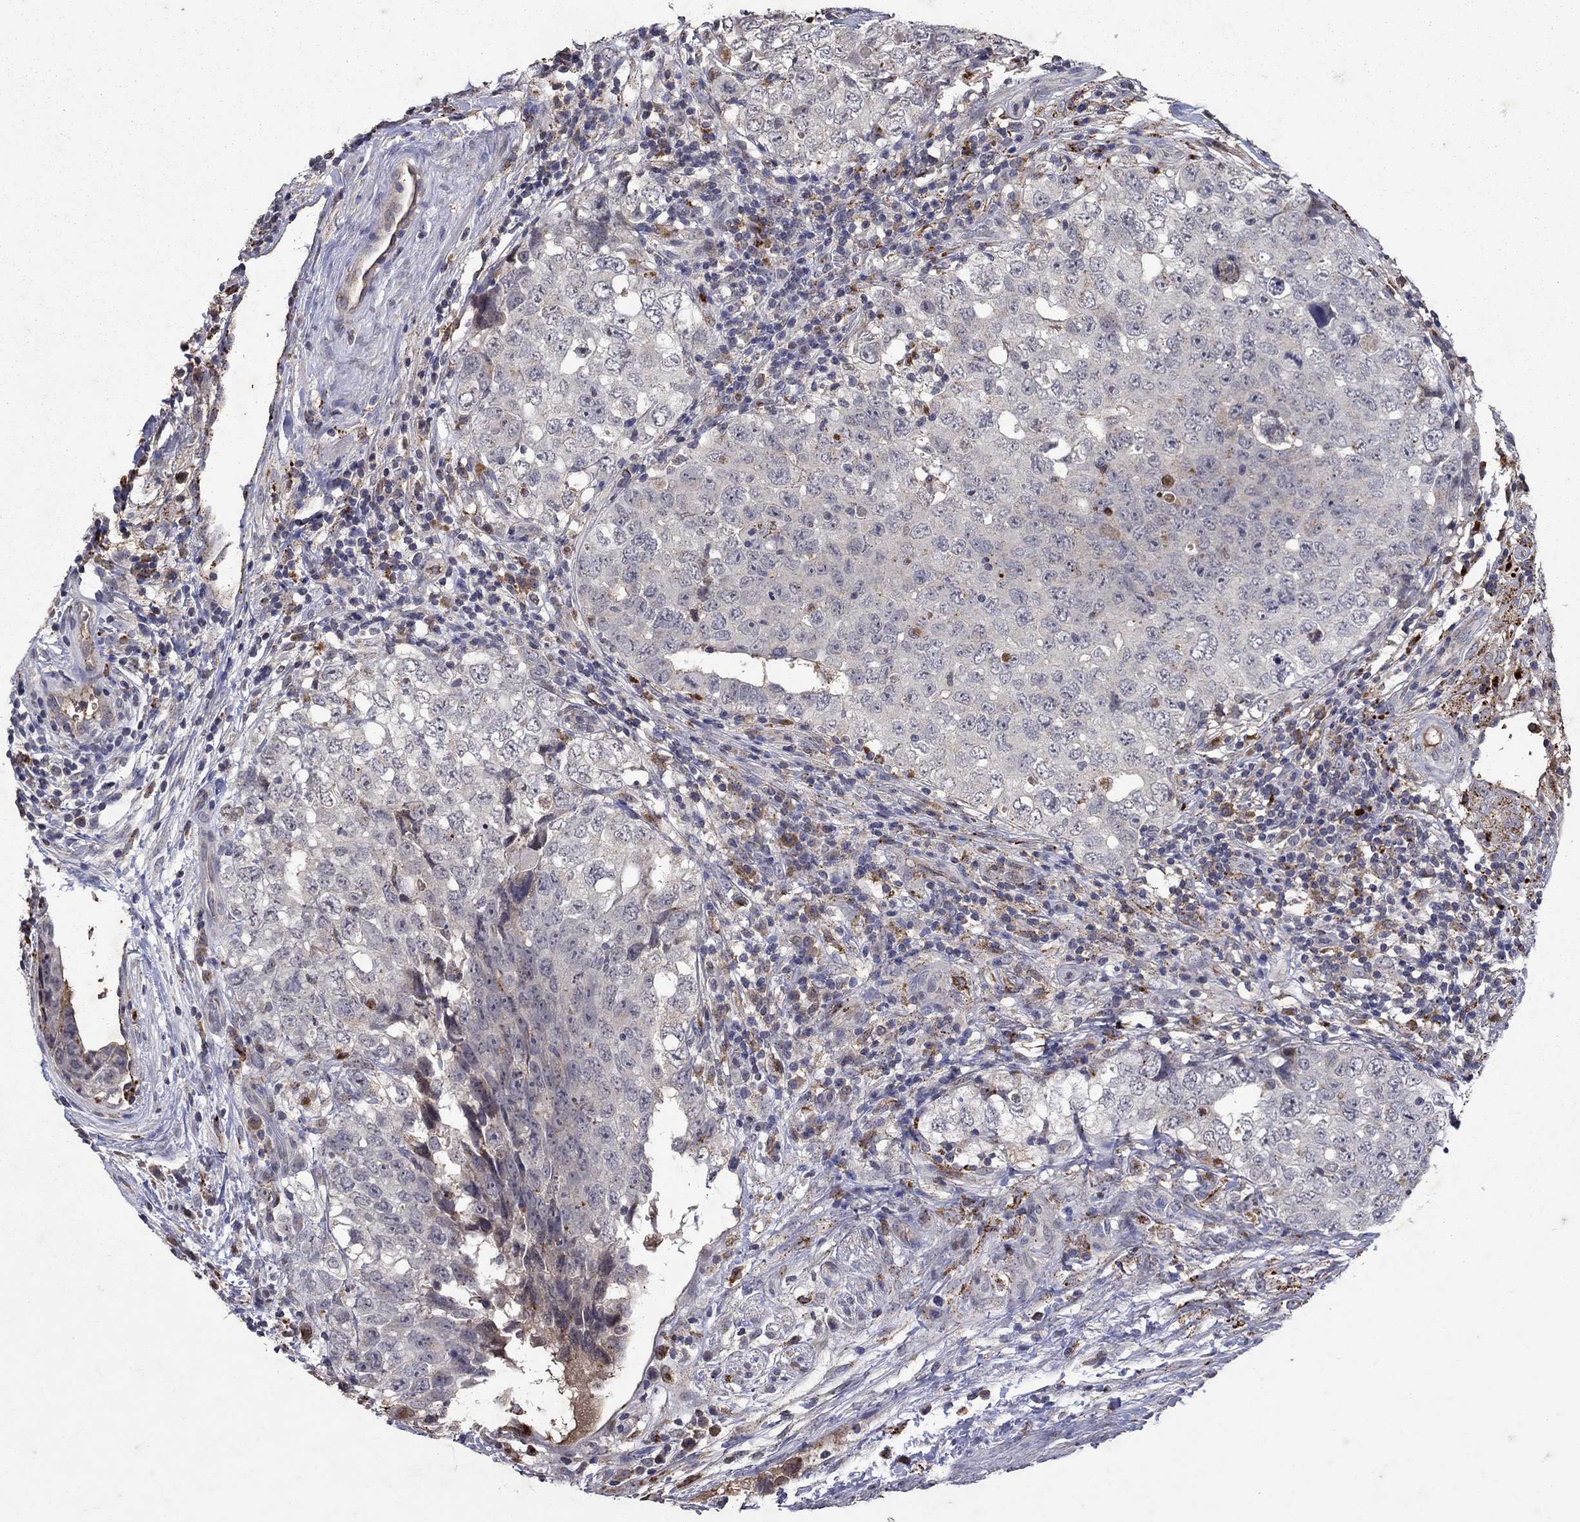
{"staining": {"intensity": "strong", "quantity": "<25%", "location": "cytoplasmic/membranous"}, "tissue": "testis cancer", "cell_type": "Tumor cells", "image_type": "cancer", "snomed": [{"axis": "morphology", "description": "Seminoma, NOS"}, {"axis": "topography", "description": "Testis"}], "caption": "Testis seminoma stained with DAB immunohistochemistry demonstrates medium levels of strong cytoplasmic/membranous positivity in approximately <25% of tumor cells. The protein of interest is shown in brown color, while the nuclei are stained blue.", "gene": "NPC2", "patient": {"sex": "male", "age": 34}}